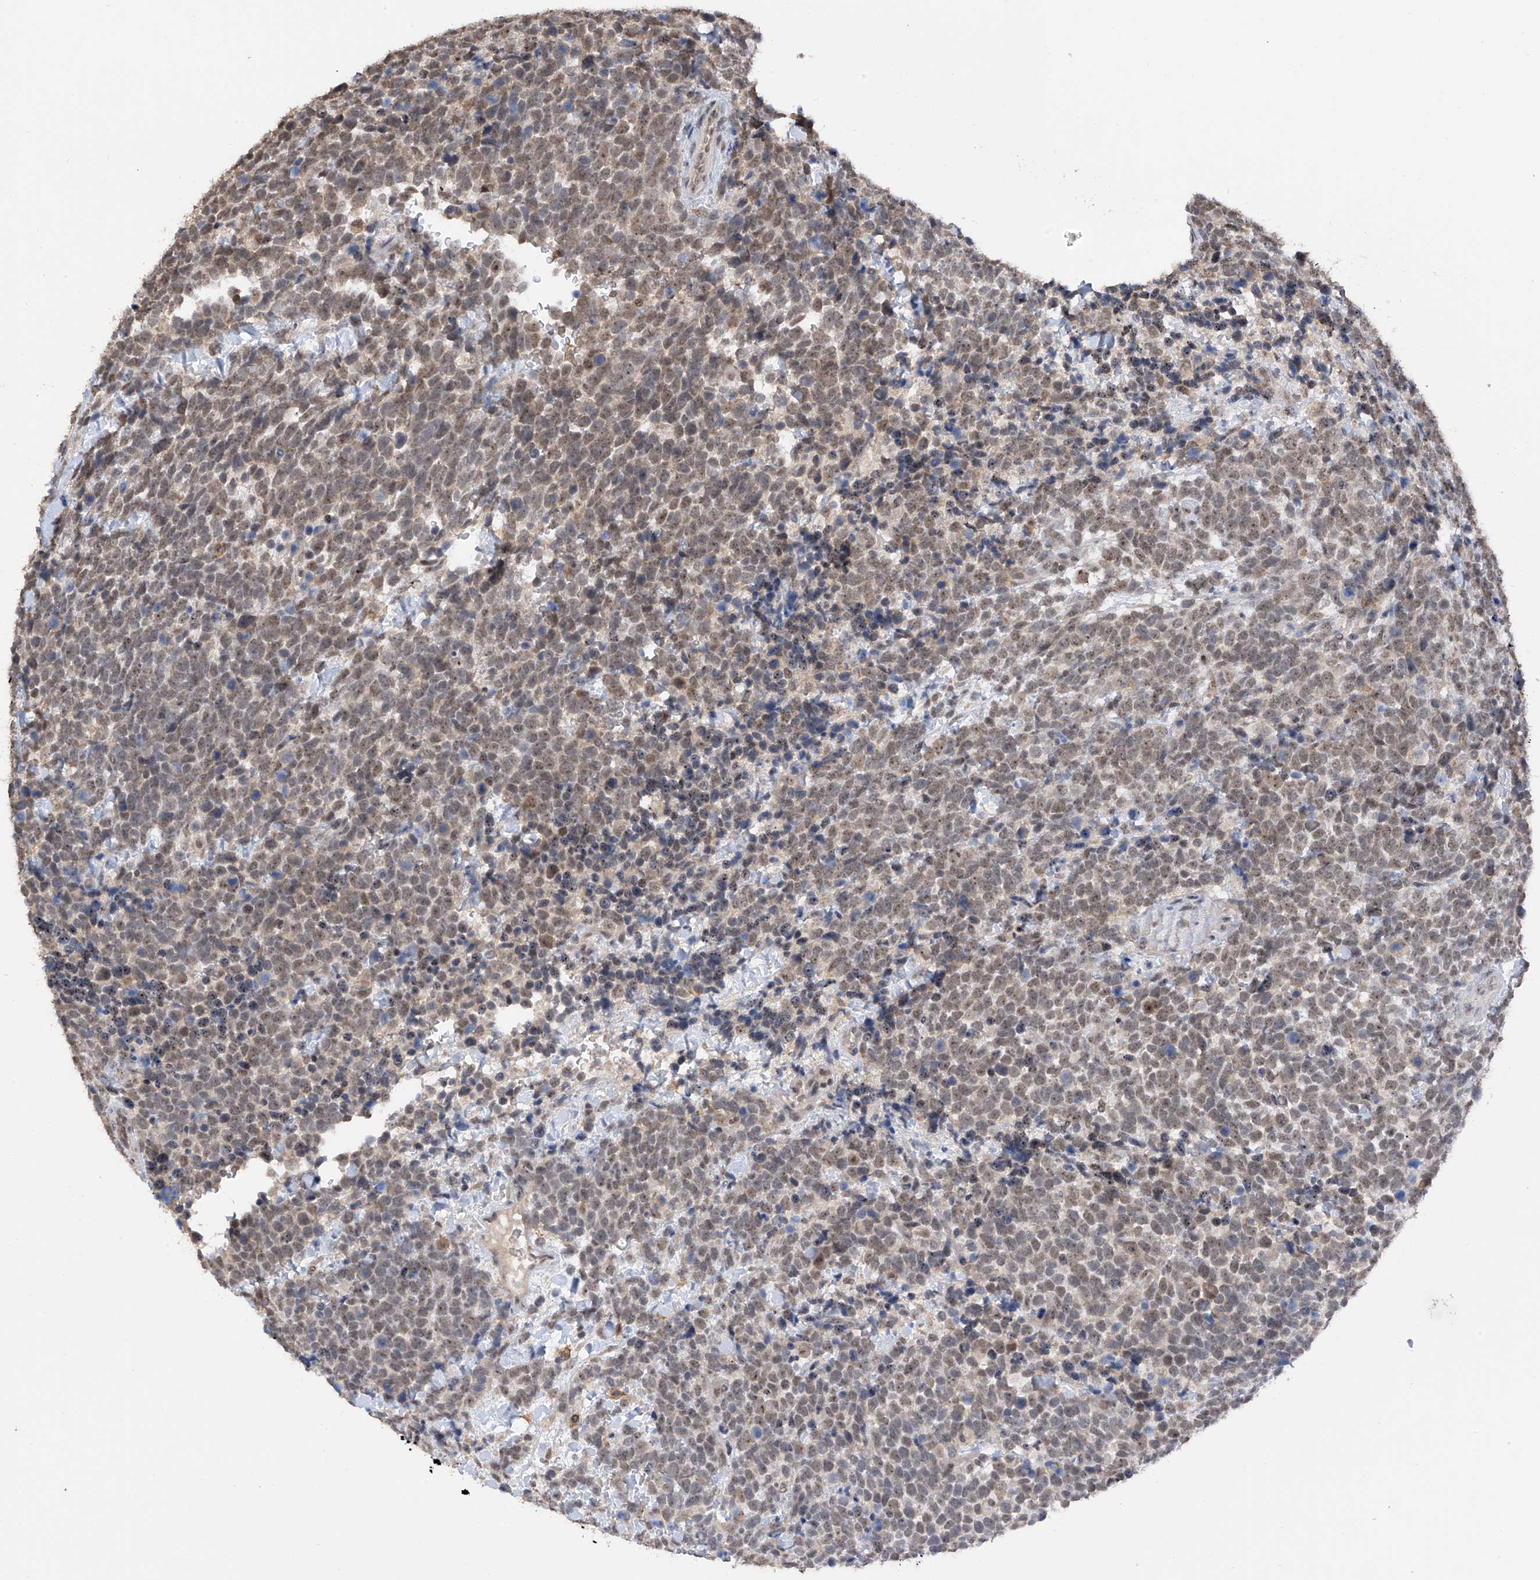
{"staining": {"intensity": "weak", "quantity": ">75%", "location": "nuclear"}, "tissue": "urothelial cancer", "cell_type": "Tumor cells", "image_type": "cancer", "snomed": [{"axis": "morphology", "description": "Urothelial carcinoma, High grade"}, {"axis": "topography", "description": "Urinary bladder"}], "caption": "IHC staining of urothelial cancer, which exhibits low levels of weak nuclear positivity in about >75% of tumor cells indicating weak nuclear protein expression. The staining was performed using DAB (brown) for protein detection and nuclei were counterstained in hematoxylin (blue).", "gene": "C1orf131", "patient": {"sex": "female", "age": 82}}